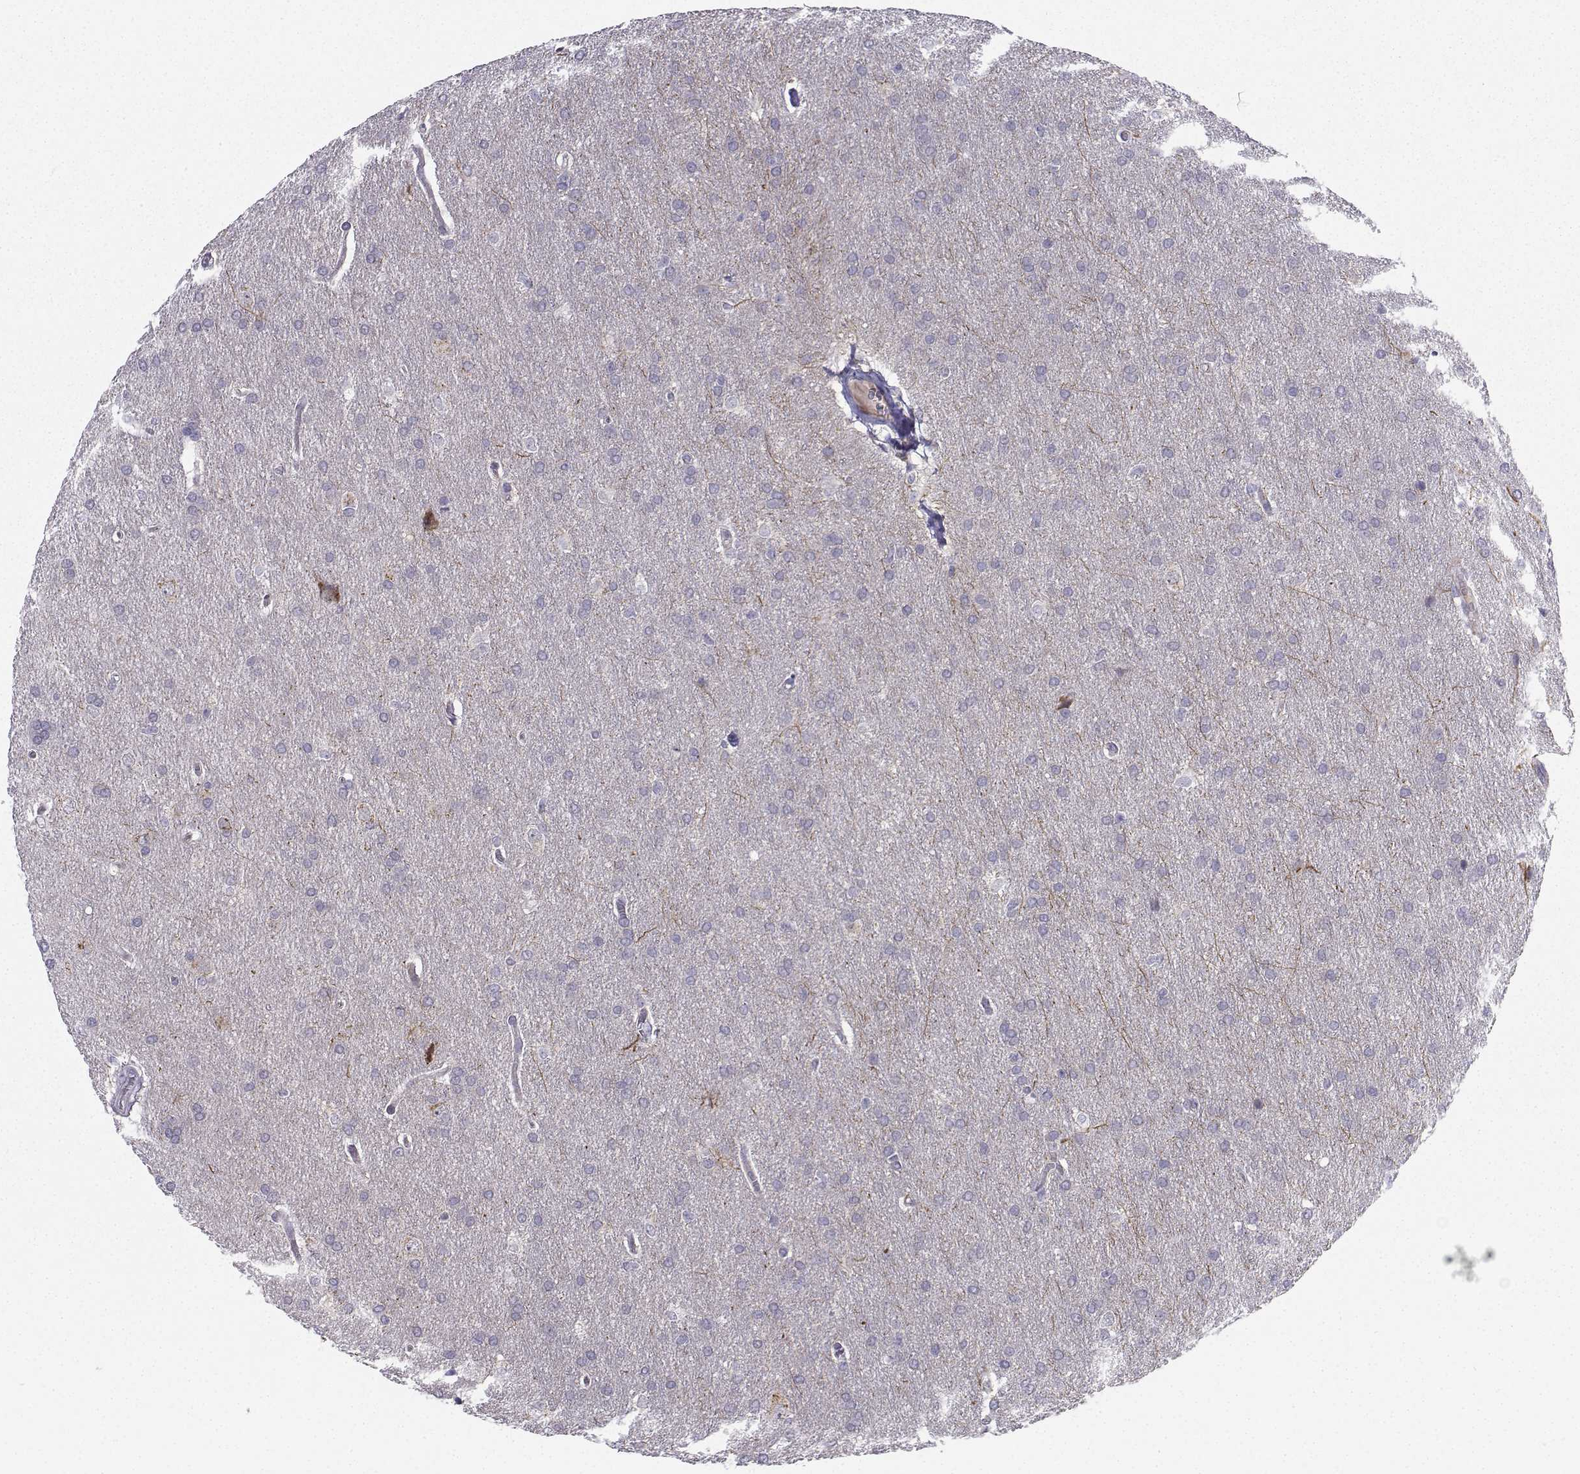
{"staining": {"intensity": "negative", "quantity": "none", "location": "none"}, "tissue": "glioma", "cell_type": "Tumor cells", "image_type": "cancer", "snomed": [{"axis": "morphology", "description": "Glioma, malignant, Low grade"}, {"axis": "topography", "description": "Brain"}], "caption": "IHC histopathology image of glioma stained for a protein (brown), which reveals no staining in tumor cells.", "gene": "CALY", "patient": {"sex": "female", "age": 32}}